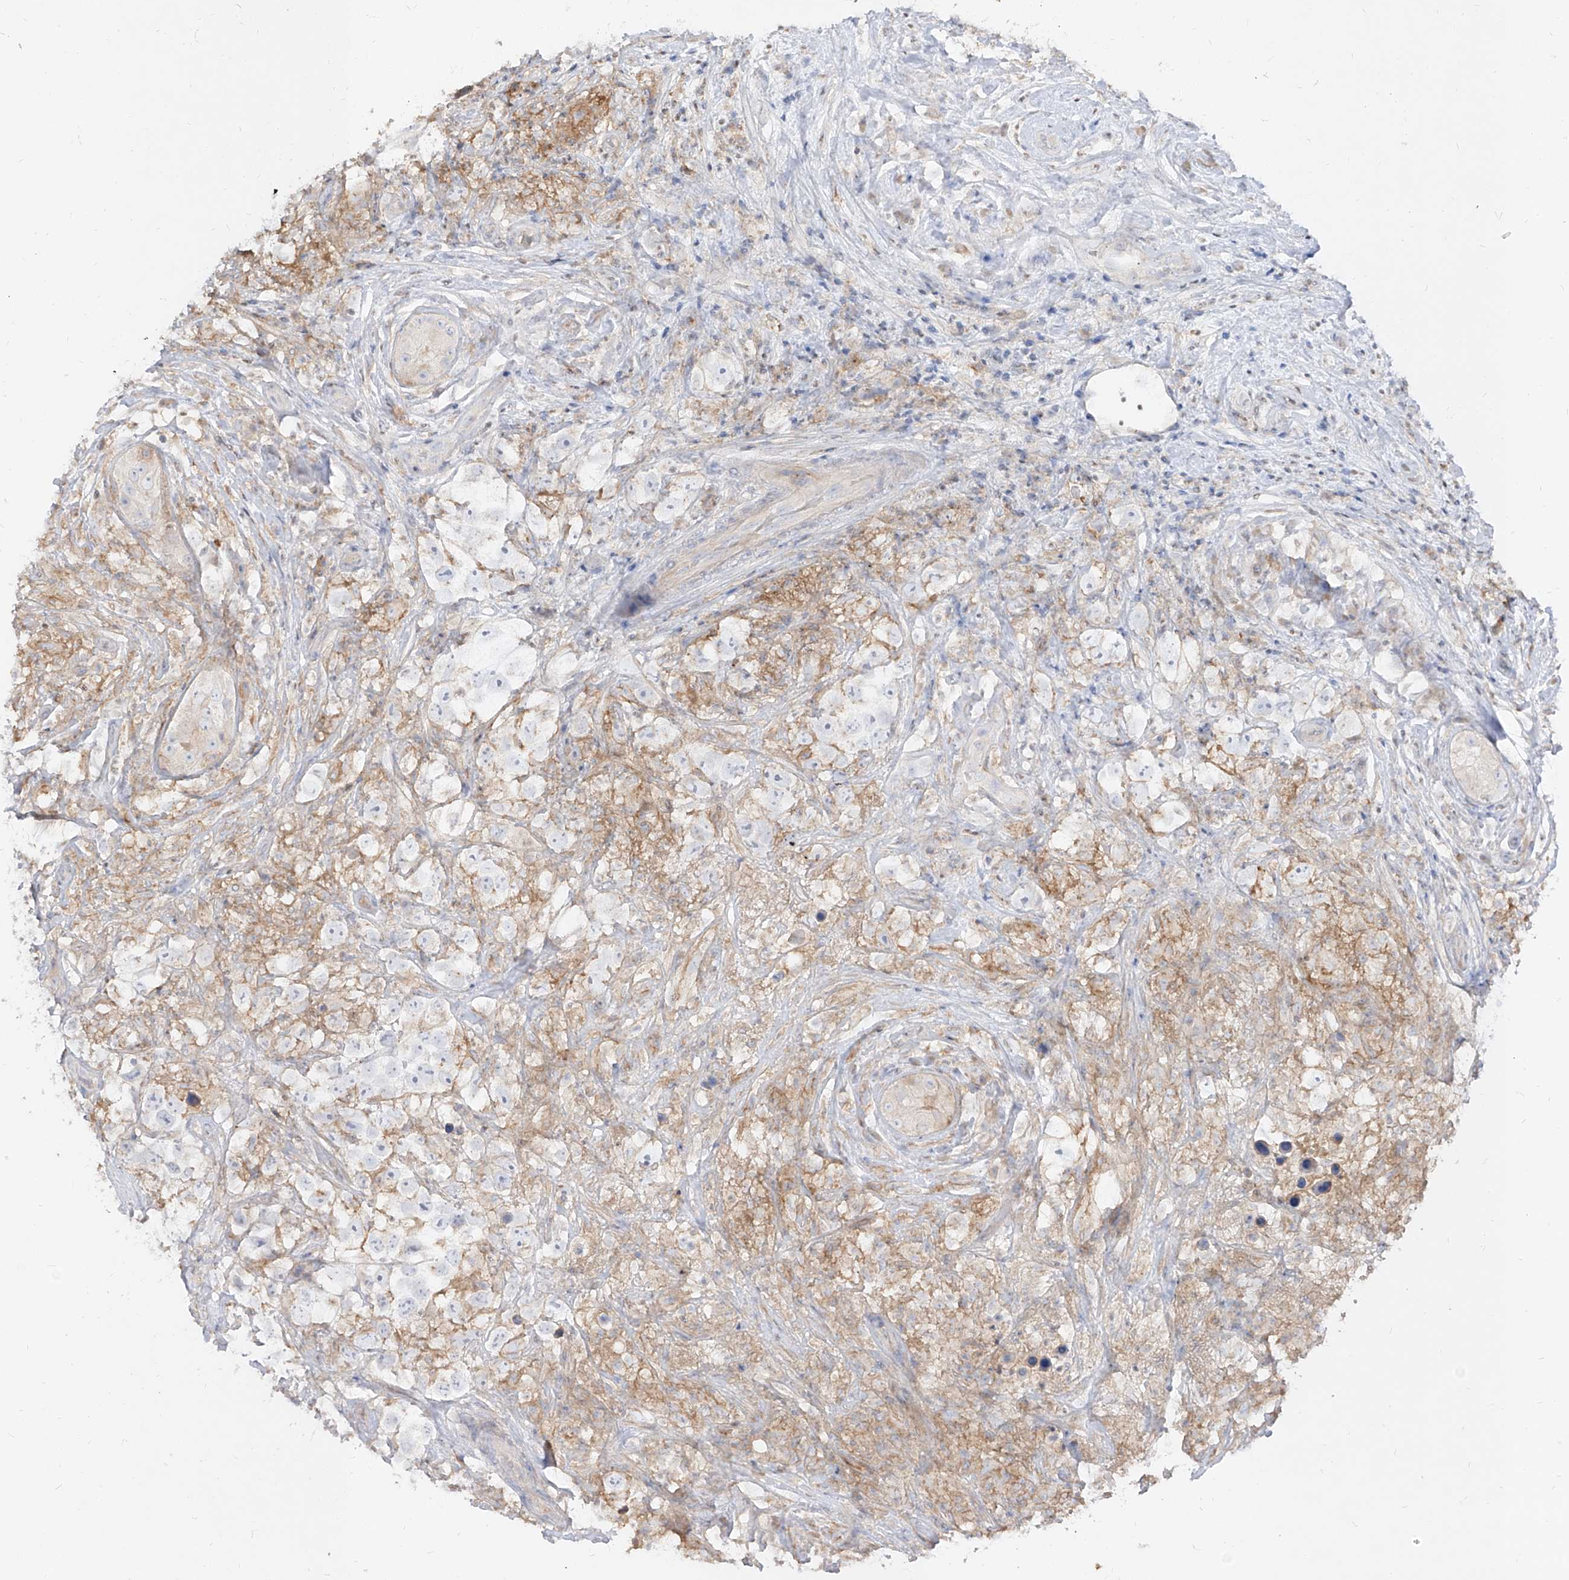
{"staining": {"intensity": "negative", "quantity": "none", "location": "none"}, "tissue": "testis cancer", "cell_type": "Tumor cells", "image_type": "cancer", "snomed": [{"axis": "morphology", "description": "Seminoma, NOS"}, {"axis": "topography", "description": "Testis"}], "caption": "IHC of testis seminoma reveals no positivity in tumor cells.", "gene": "RBFOX3", "patient": {"sex": "male", "age": 49}}